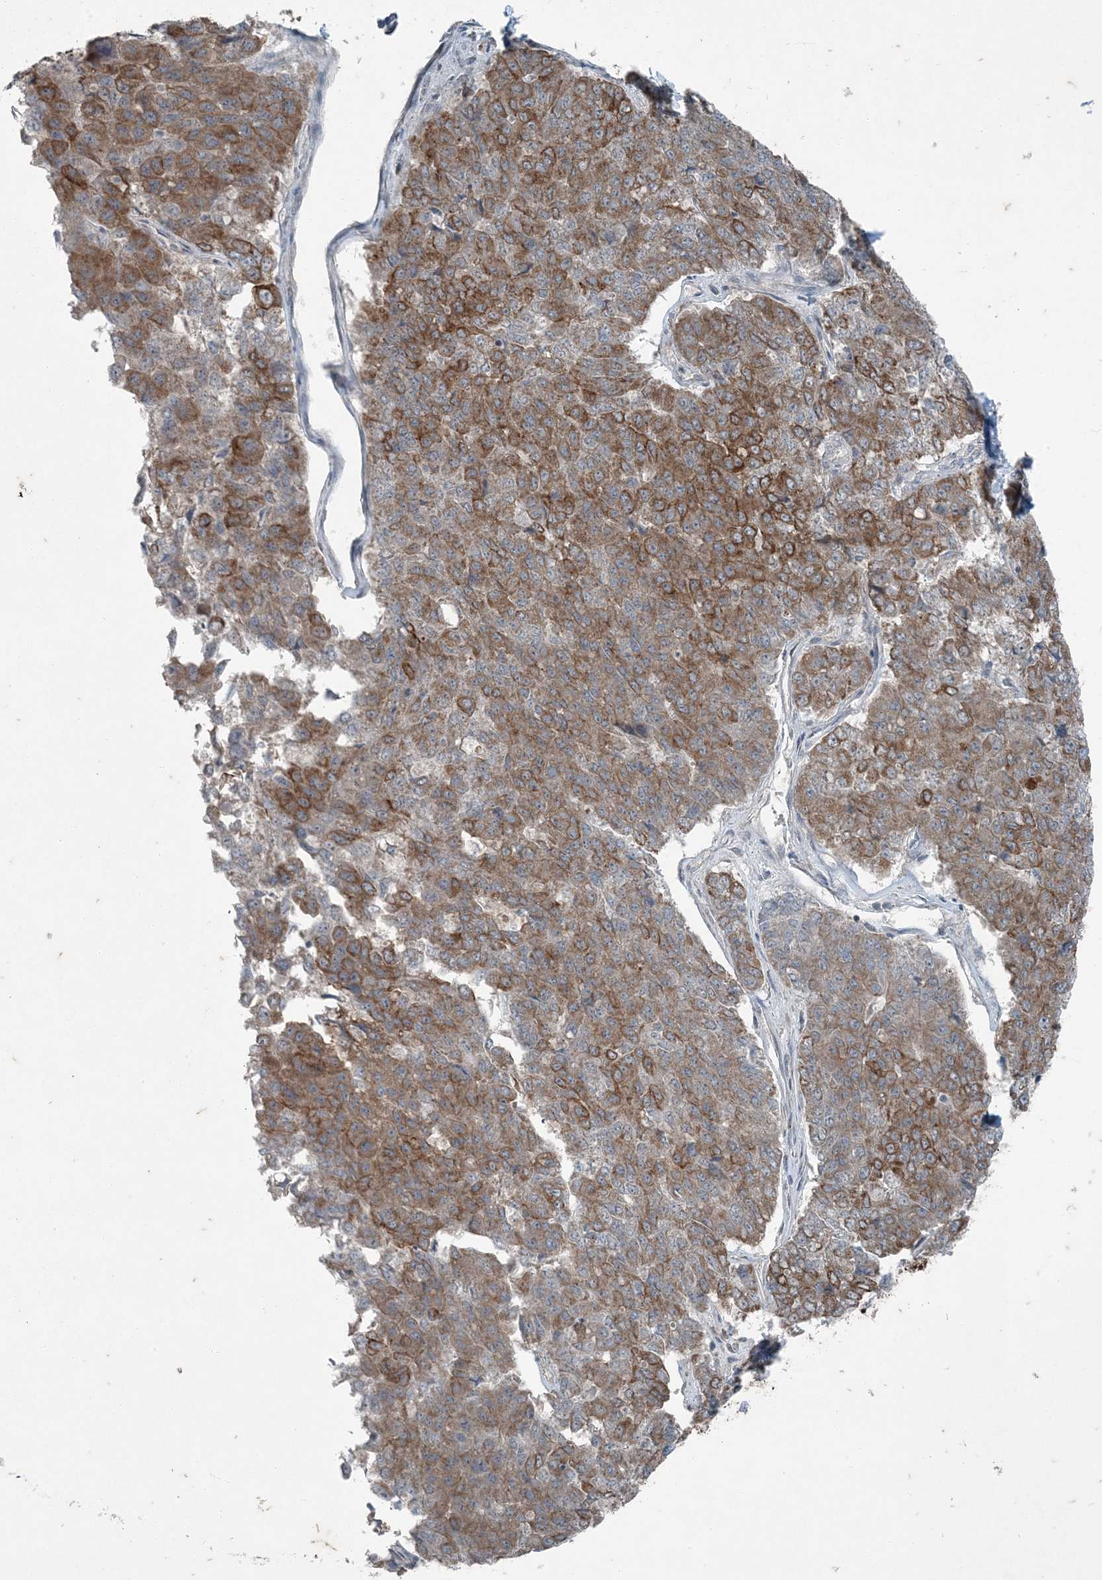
{"staining": {"intensity": "moderate", "quantity": ">75%", "location": "cytoplasmic/membranous"}, "tissue": "pancreatic cancer", "cell_type": "Tumor cells", "image_type": "cancer", "snomed": [{"axis": "morphology", "description": "Adenocarcinoma, NOS"}, {"axis": "topography", "description": "Pancreas"}], "caption": "A brown stain shows moderate cytoplasmic/membranous expression of a protein in pancreatic cancer (adenocarcinoma) tumor cells. The staining was performed using DAB, with brown indicating positive protein expression. Nuclei are stained blue with hematoxylin.", "gene": "PC", "patient": {"sex": "male", "age": 50}}